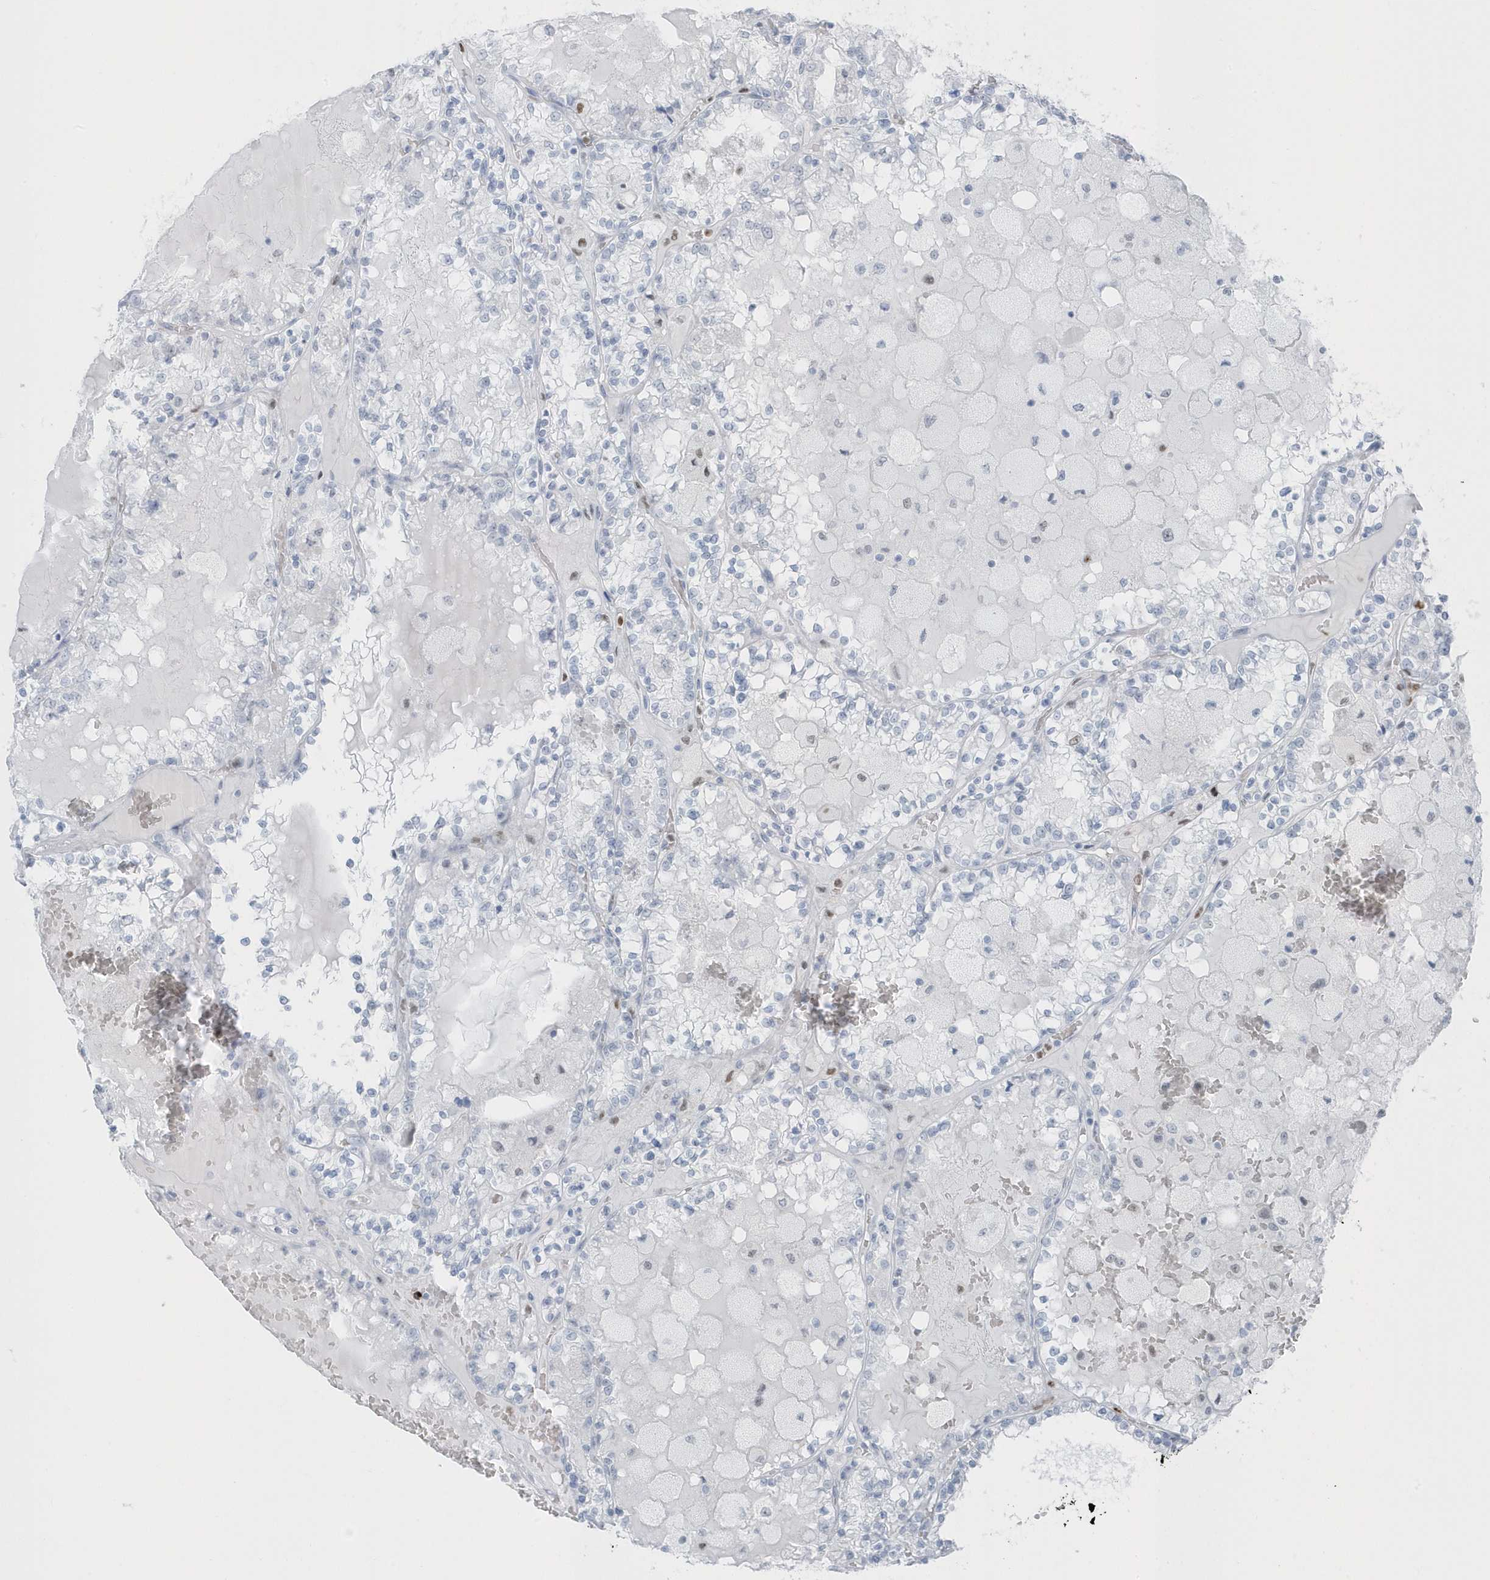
{"staining": {"intensity": "negative", "quantity": "none", "location": "none"}, "tissue": "renal cancer", "cell_type": "Tumor cells", "image_type": "cancer", "snomed": [{"axis": "morphology", "description": "Adenocarcinoma, NOS"}, {"axis": "topography", "description": "Kidney"}], "caption": "Tumor cells show no significant protein staining in renal cancer. Brightfield microscopy of IHC stained with DAB (3,3'-diaminobenzidine) (brown) and hematoxylin (blue), captured at high magnification.", "gene": "SMIM34", "patient": {"sex": "female", "age": 56}}